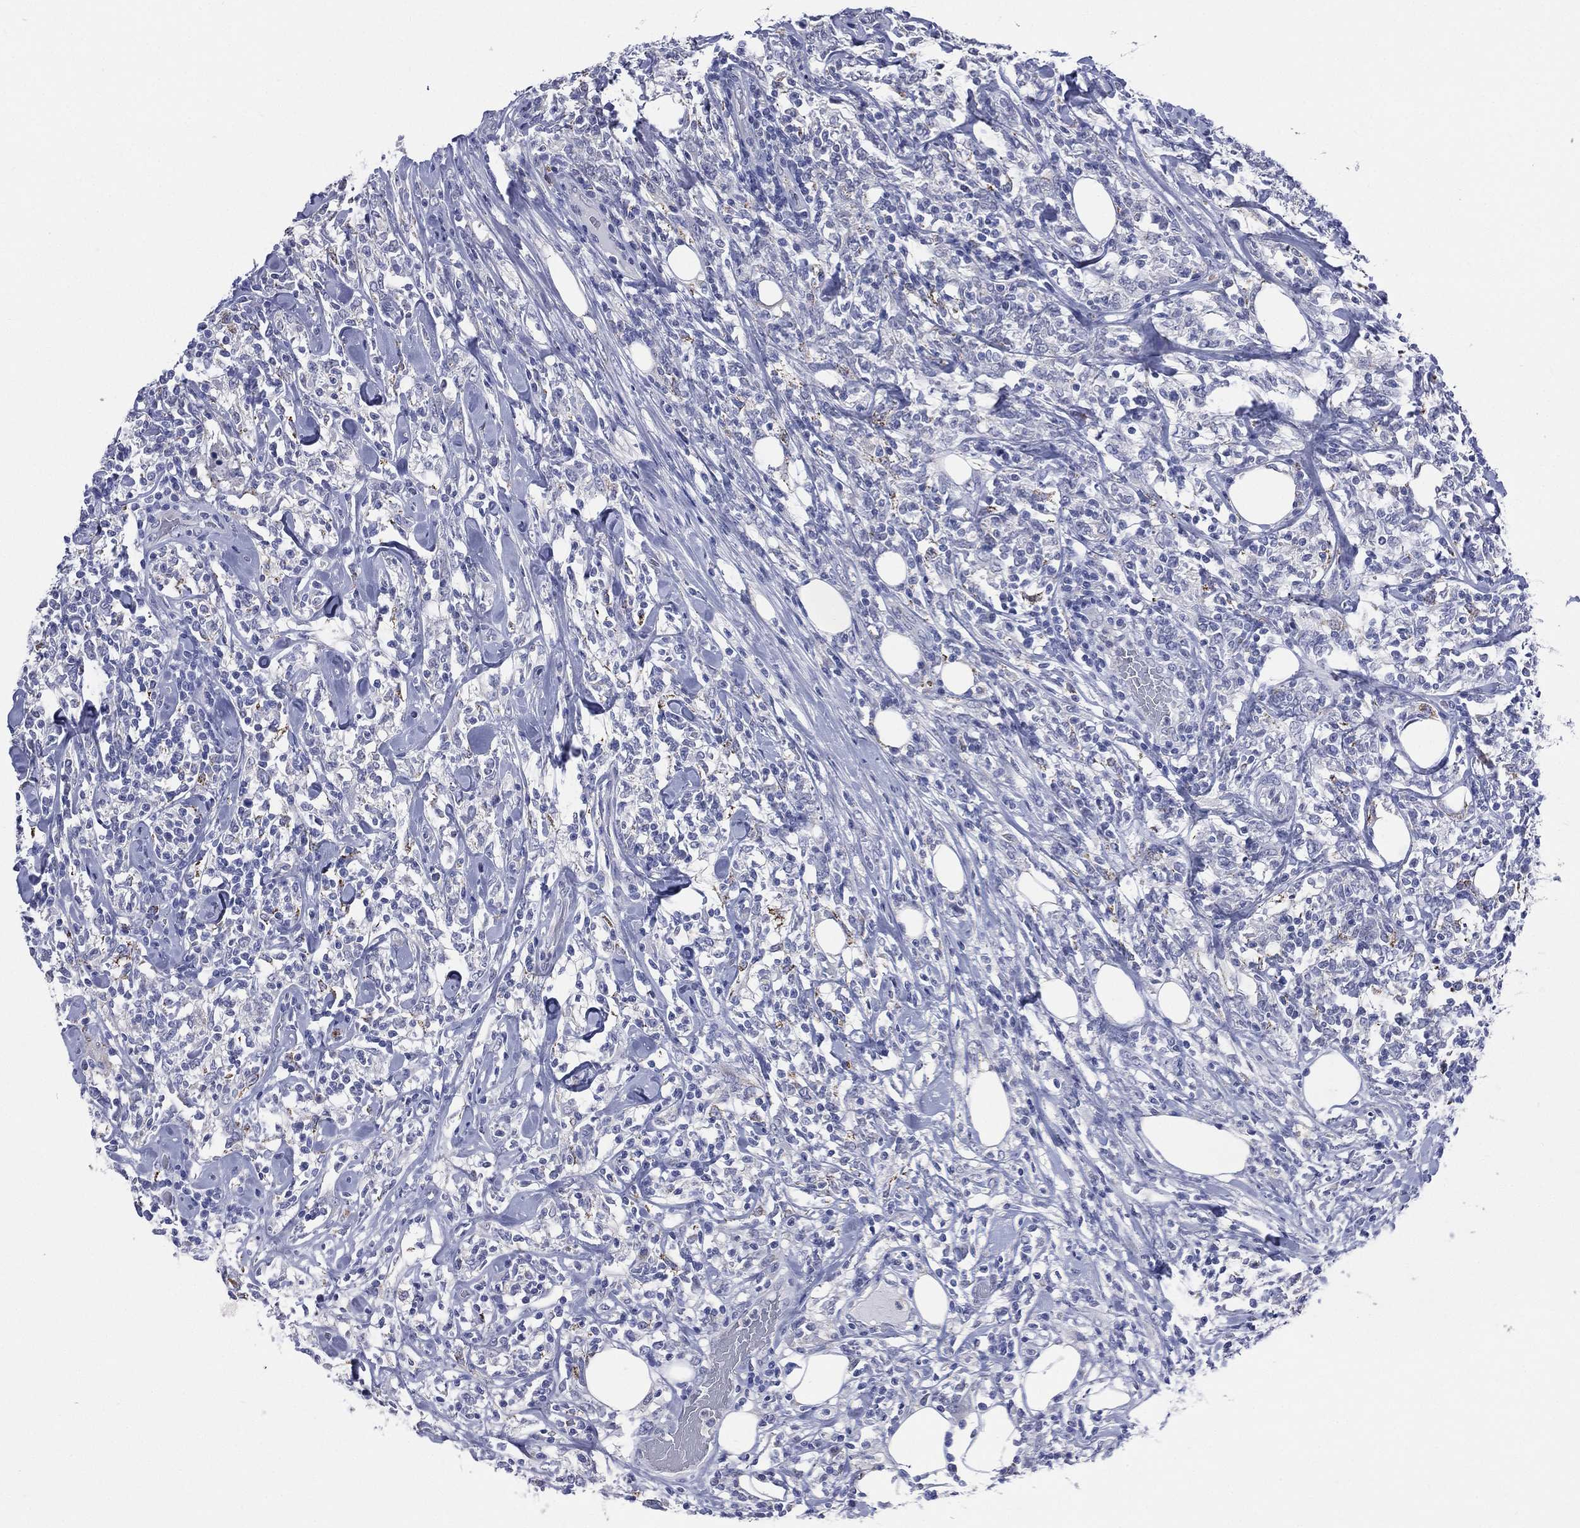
{"staining": {"intensity": "negative", "quantity": "none", "location": "none"}, "tissue": "lymphoma", "cell_type": "Tumor cells", "image_type": "cancer", "snomed": [{"axis": "morphology", "description": "Malignant lymphoma, non-Hodgkin's type, High grade"}, {"axis": "topography", "description": "Lymph node"}], "caption": "High power microscopy photomicrograph of an IHC photomicrograph of high-grade malignant lymphoma, non-Hodgkin's type, revealing no significant staining in tumor cells.", "gene": "AKAP3", "patient": {"sex": "female", "age": 84}}